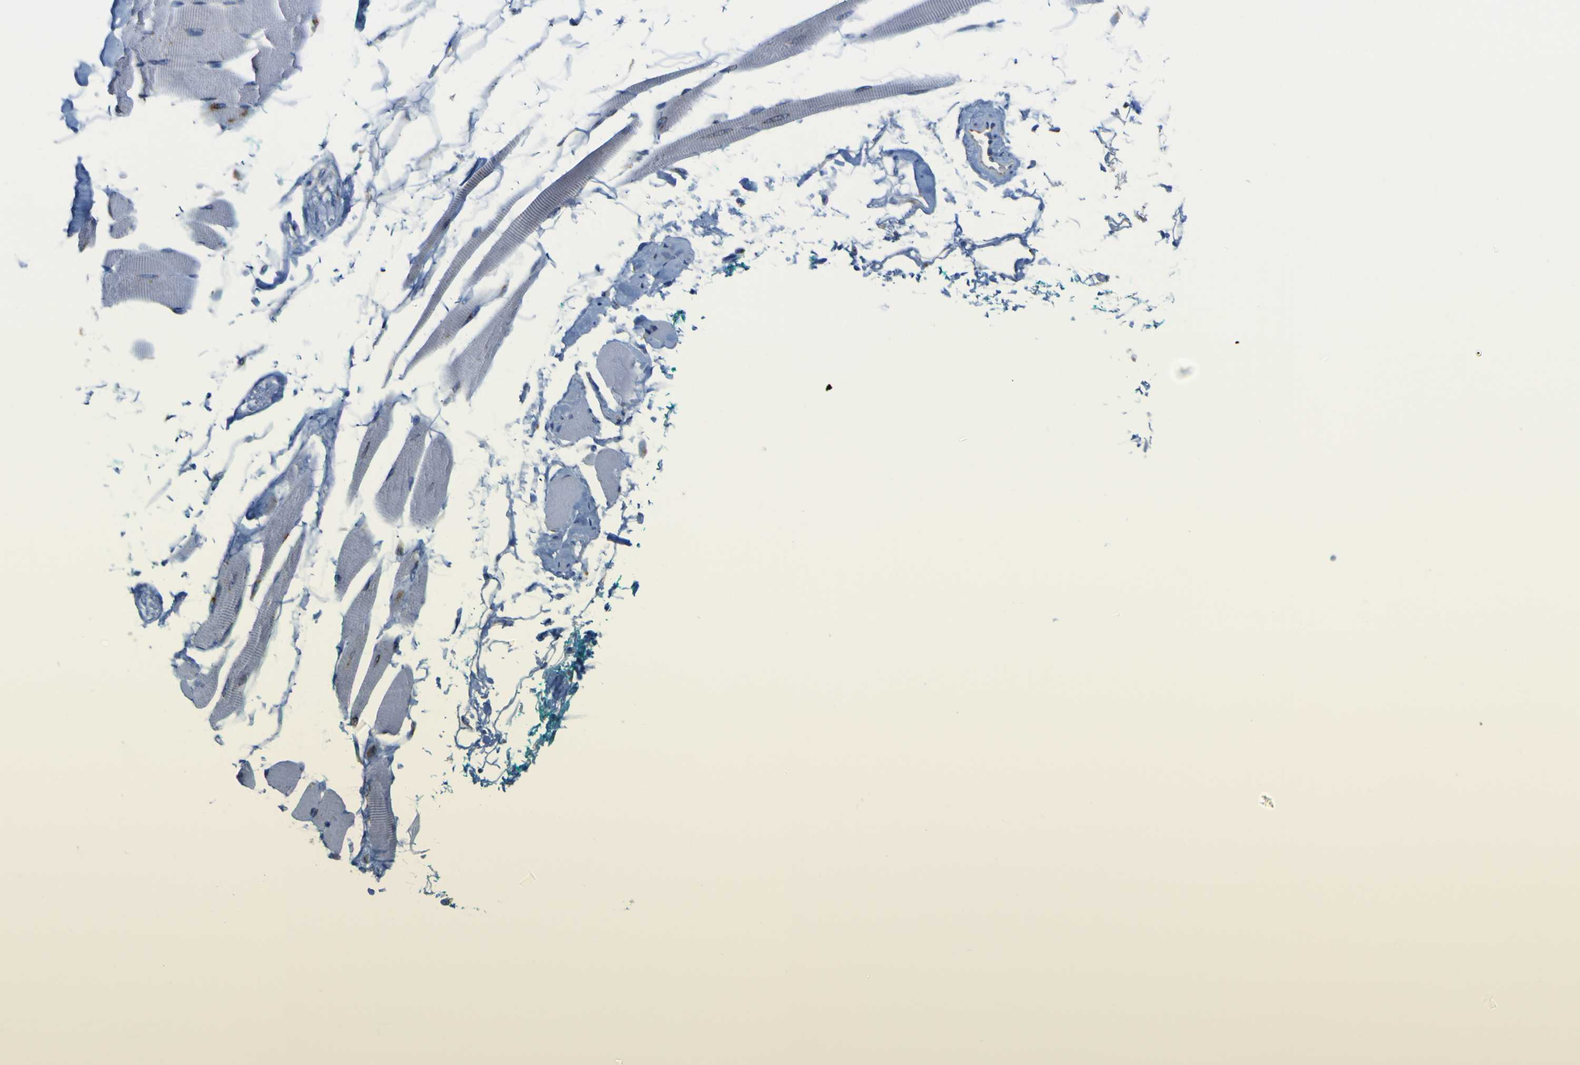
{"staining": {"intensity": "negative", "quantity": "none", "location": "none"}, "tissue": "skeletal muscle", "cell_type": "Myocytes", "image_type": "normal", "snomed": [{"axis": "morphology", "description": "Normal tissue, NOS"}, {"axis": "topography", "description": "Skeletal muscle"}, {"axis": "topography", "description": "Oral tissue"}, {"axis": "topography", "description": "Peripheral nerve tissue"}], "caption": "Immunohistochemistry (IHC) of benign skeletal muscle reveals no staining in myocytes.", "gene": "IGF2R", "patient": {"sex": "female", "age": 84}}